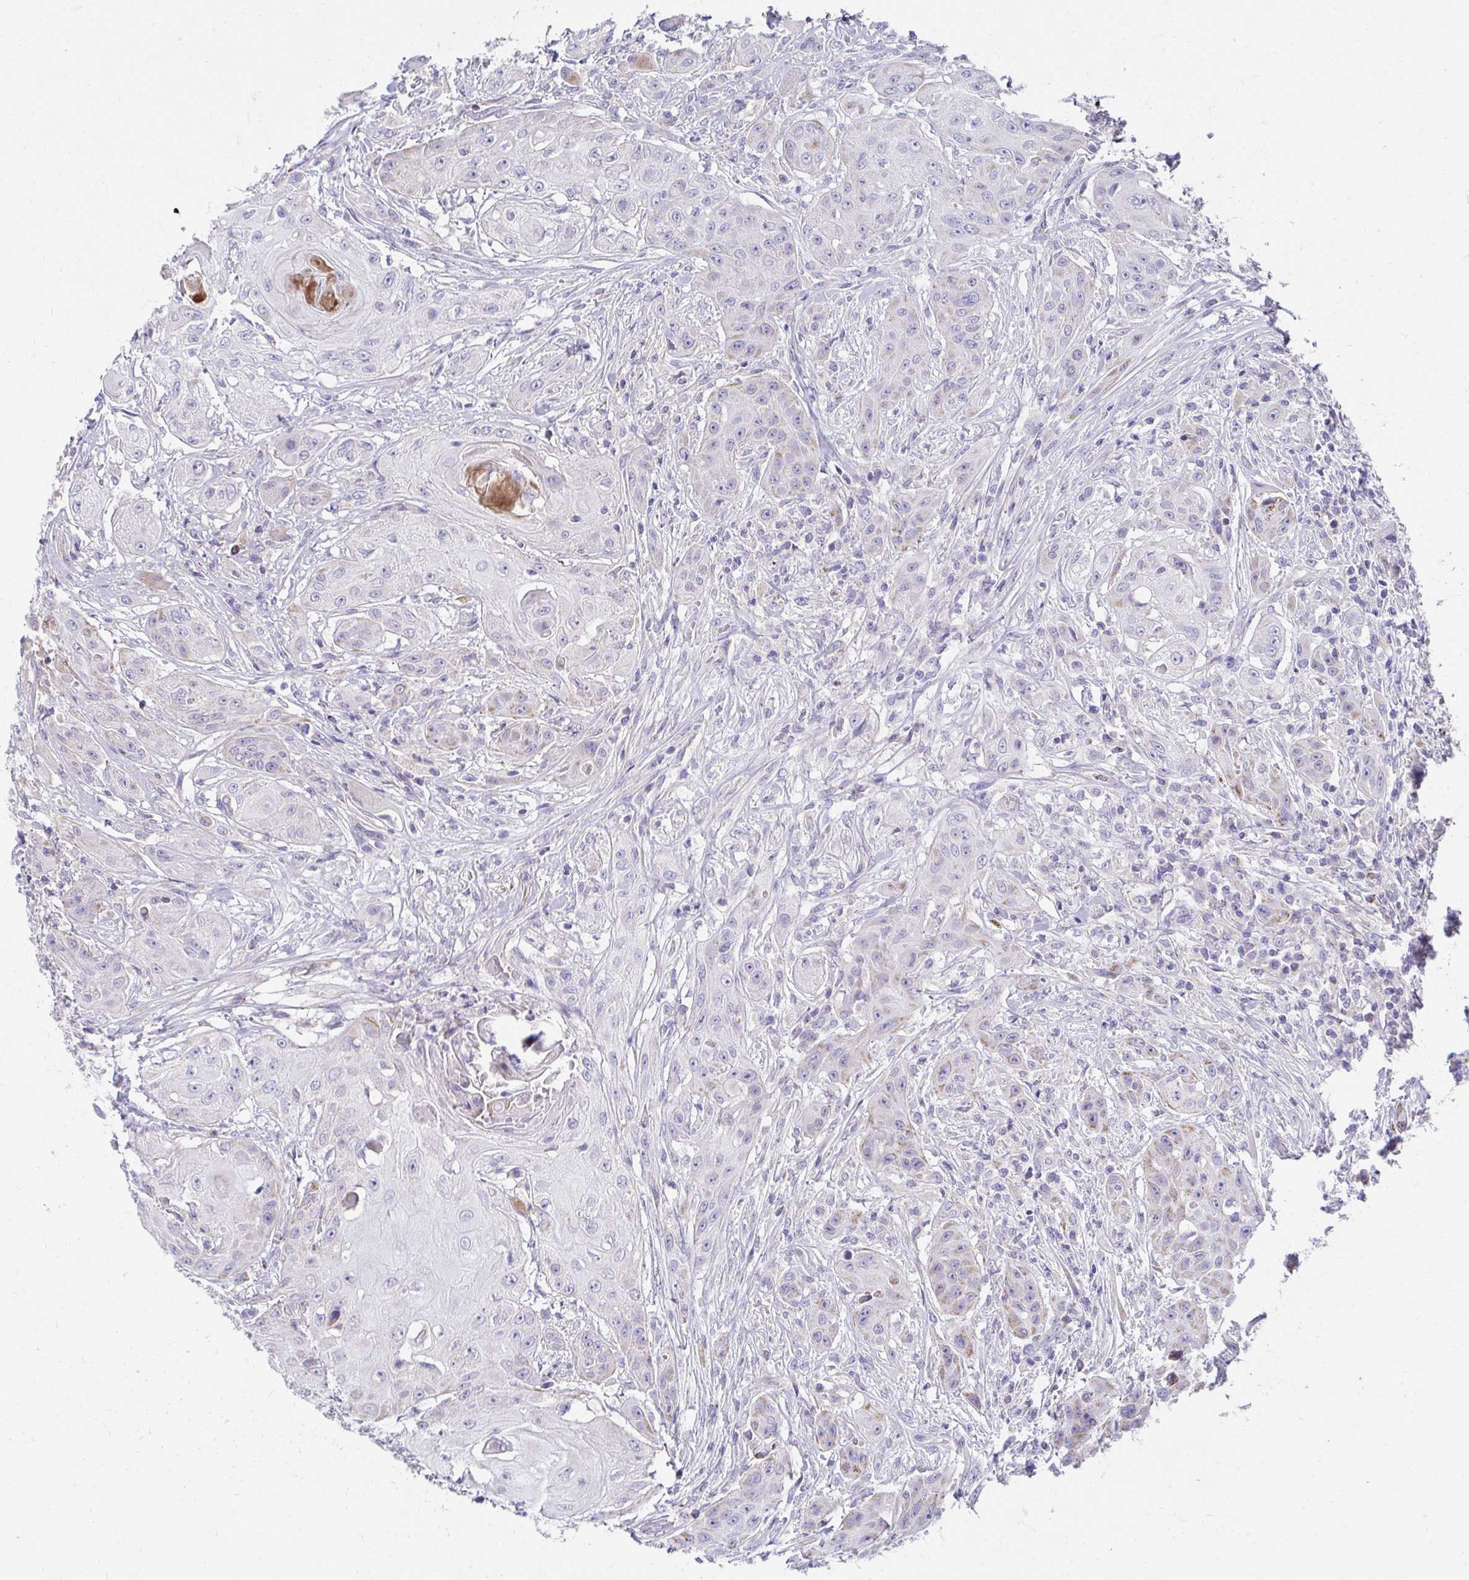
{"staining": {"intensity": "negative", "quantity": "none", "location": "none"}, "tissue": "head and neck cancer", "cell_type": "Tumor cells", "image_type": "cancer", "snomed": [{"axis": "morphology", "description": "Squamous cell carcinoma, NOS"}, {"axis": "topography", "description": "Oral tissue"}, {"axis": "topography", "description": "Head-Neck"}, {"axis": "topography", "description": "Neck, NOS"}], "caption": "Squamous cell carcinoma (head and neck) stained for a protein using immunohistochemistry (IHC) exhibits no expression tumor cells.", "gene": "PRRG3", "patient": {"sex": "female", "age": 55}}